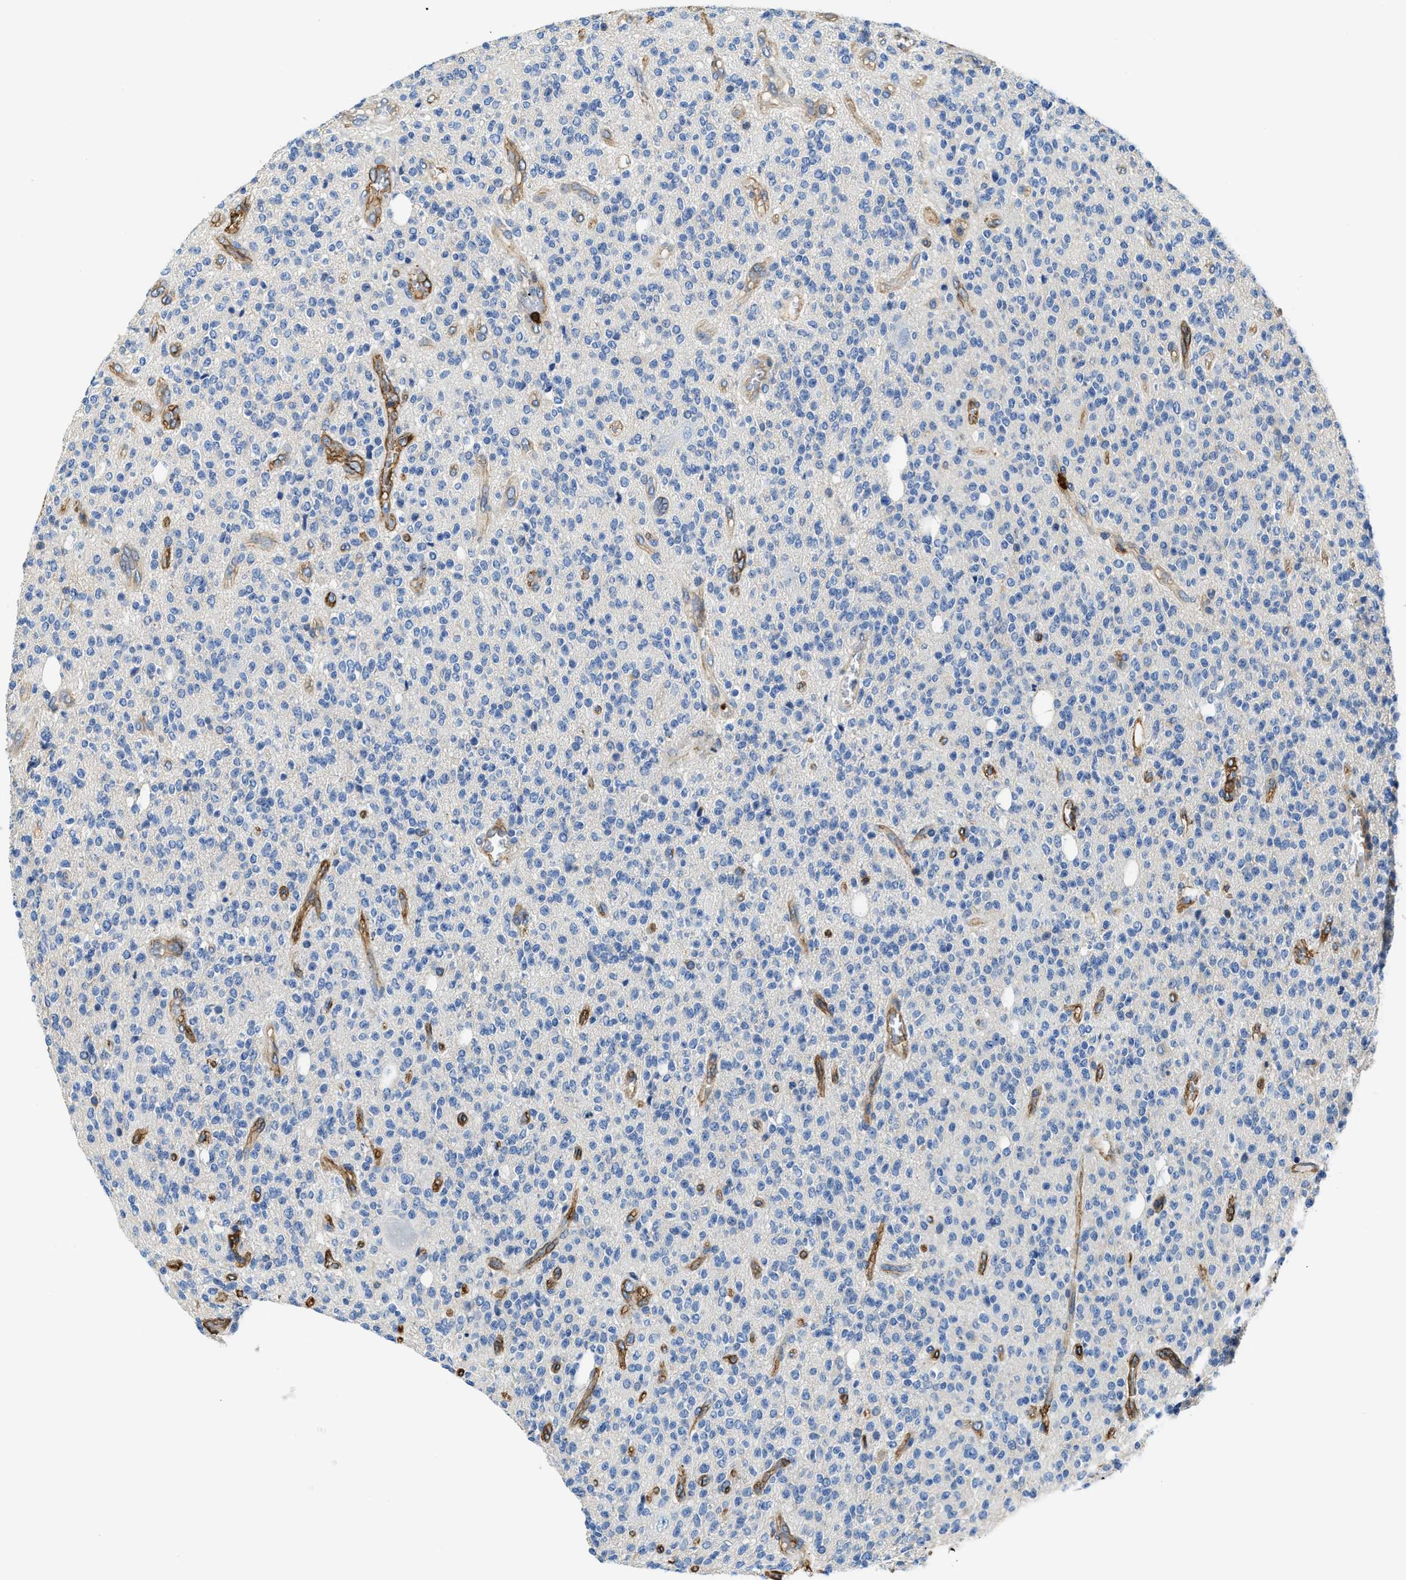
{"staining": {"intensity": "negative", "quantity": "none", "location": "none"}, "tissue": "glioma", "cell_type": "Tumor cells", "image_type": "cancer", "snomed": [{"axis": "morphology", "description": "Glioma, malignant, High grade"}, {"axis": "topography", "description": "Brain"}], "caption": "Glioma stained for a protein using IHC exhibits no staining tumor cells.", "gene": "TRAF6", "patient": {"sex": "male", "age": 34}}